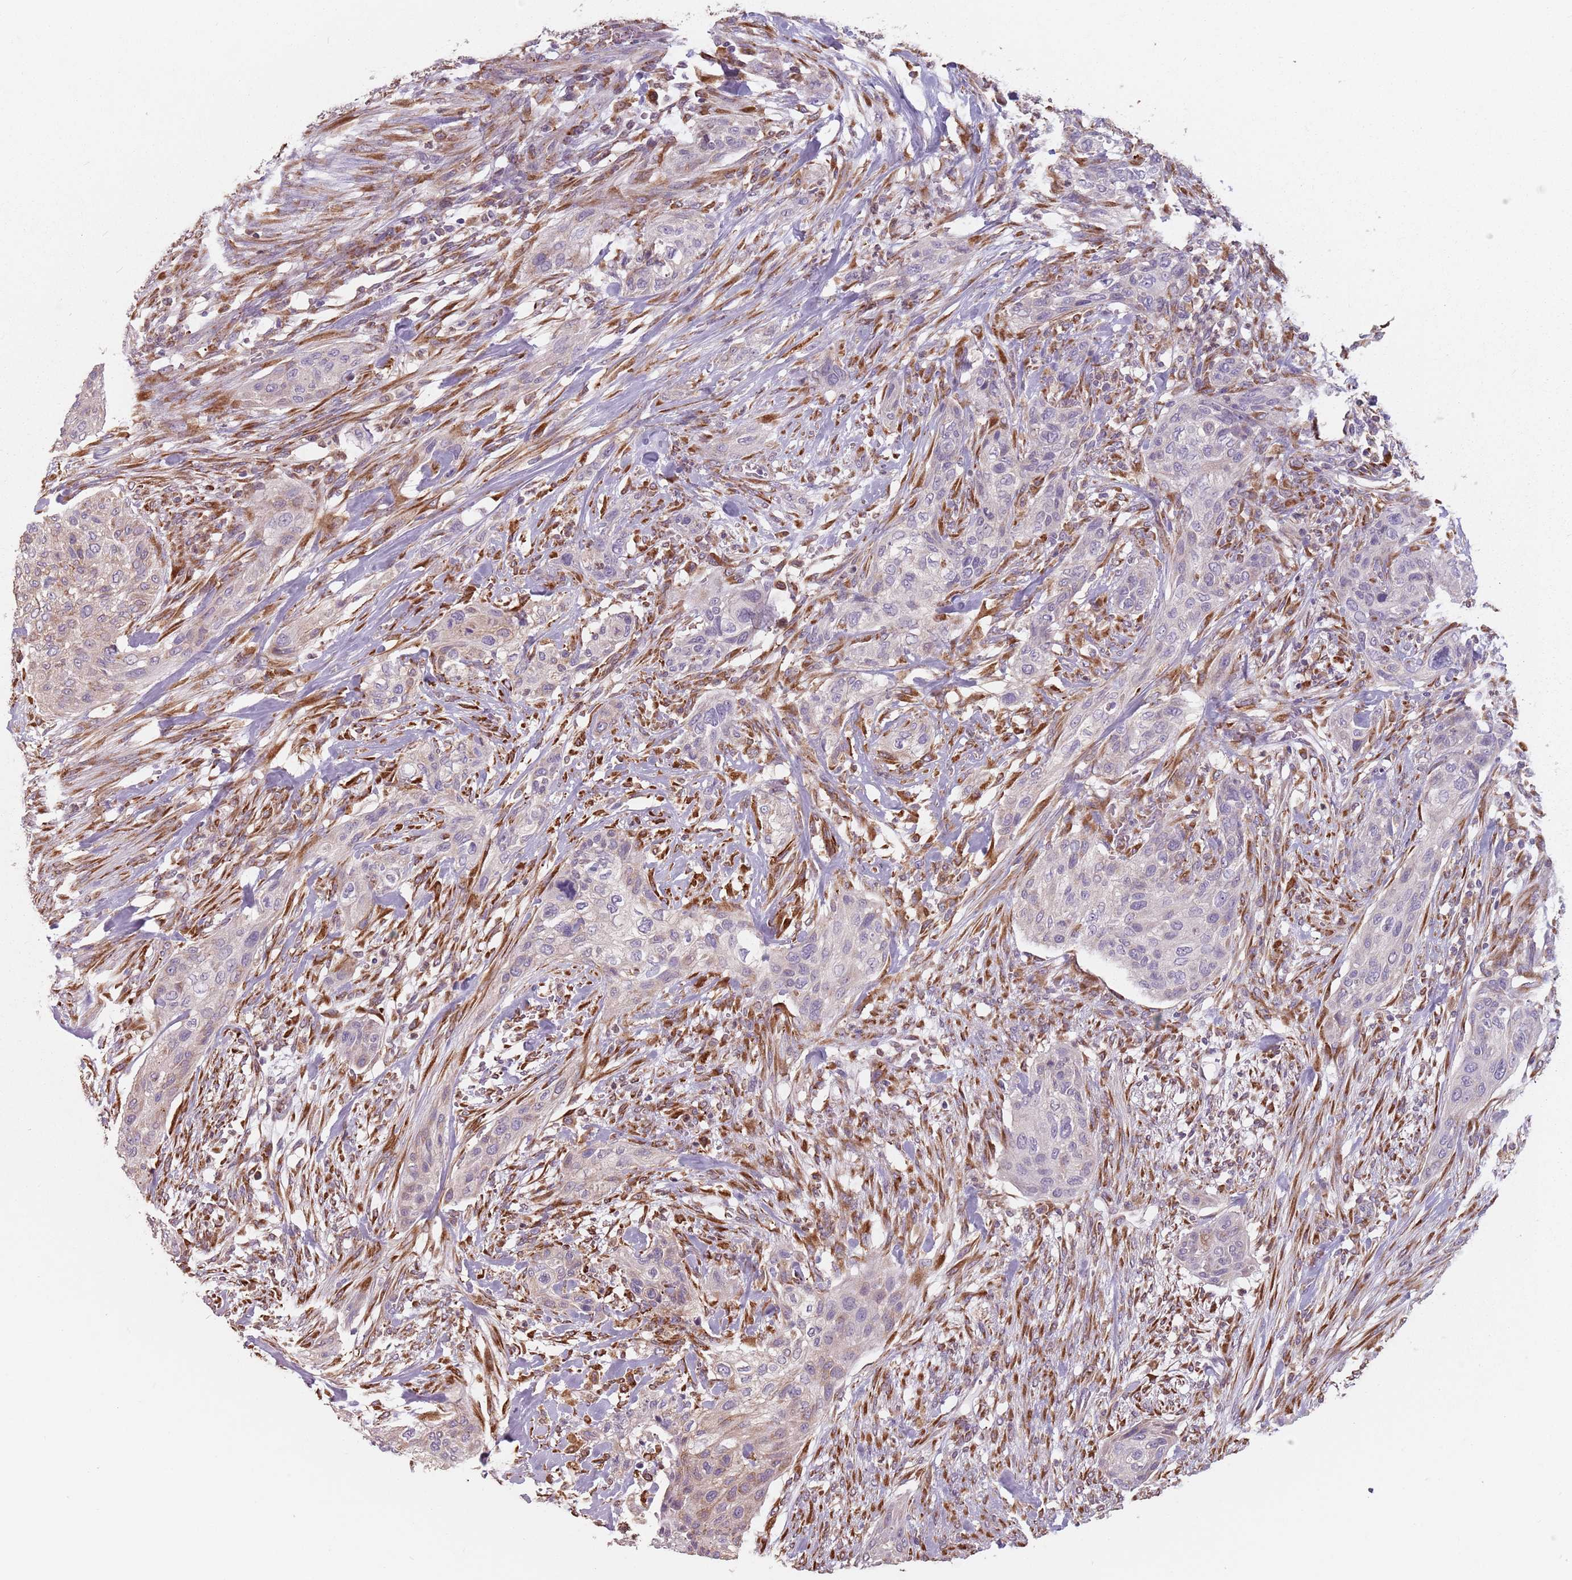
{"staining": {"intensity": "weak", "quantity": "<25%", "location": "cytoplasmic/membranous"}, "tissue": "urothelial cancer", "cell_type": "Tumor cells", "image_type": "cancer", "snomed": [{"axis": "morphology", "description": "Urothelial carcinoma, High grade"}, {"axis": "topography", "description": "Urinary bladder"}], "caption": "Tumor cells show no significant protein positivity in urothelial cancer.", "gene": "RPS9", "patient": {"sex": "male", "age": 35}}